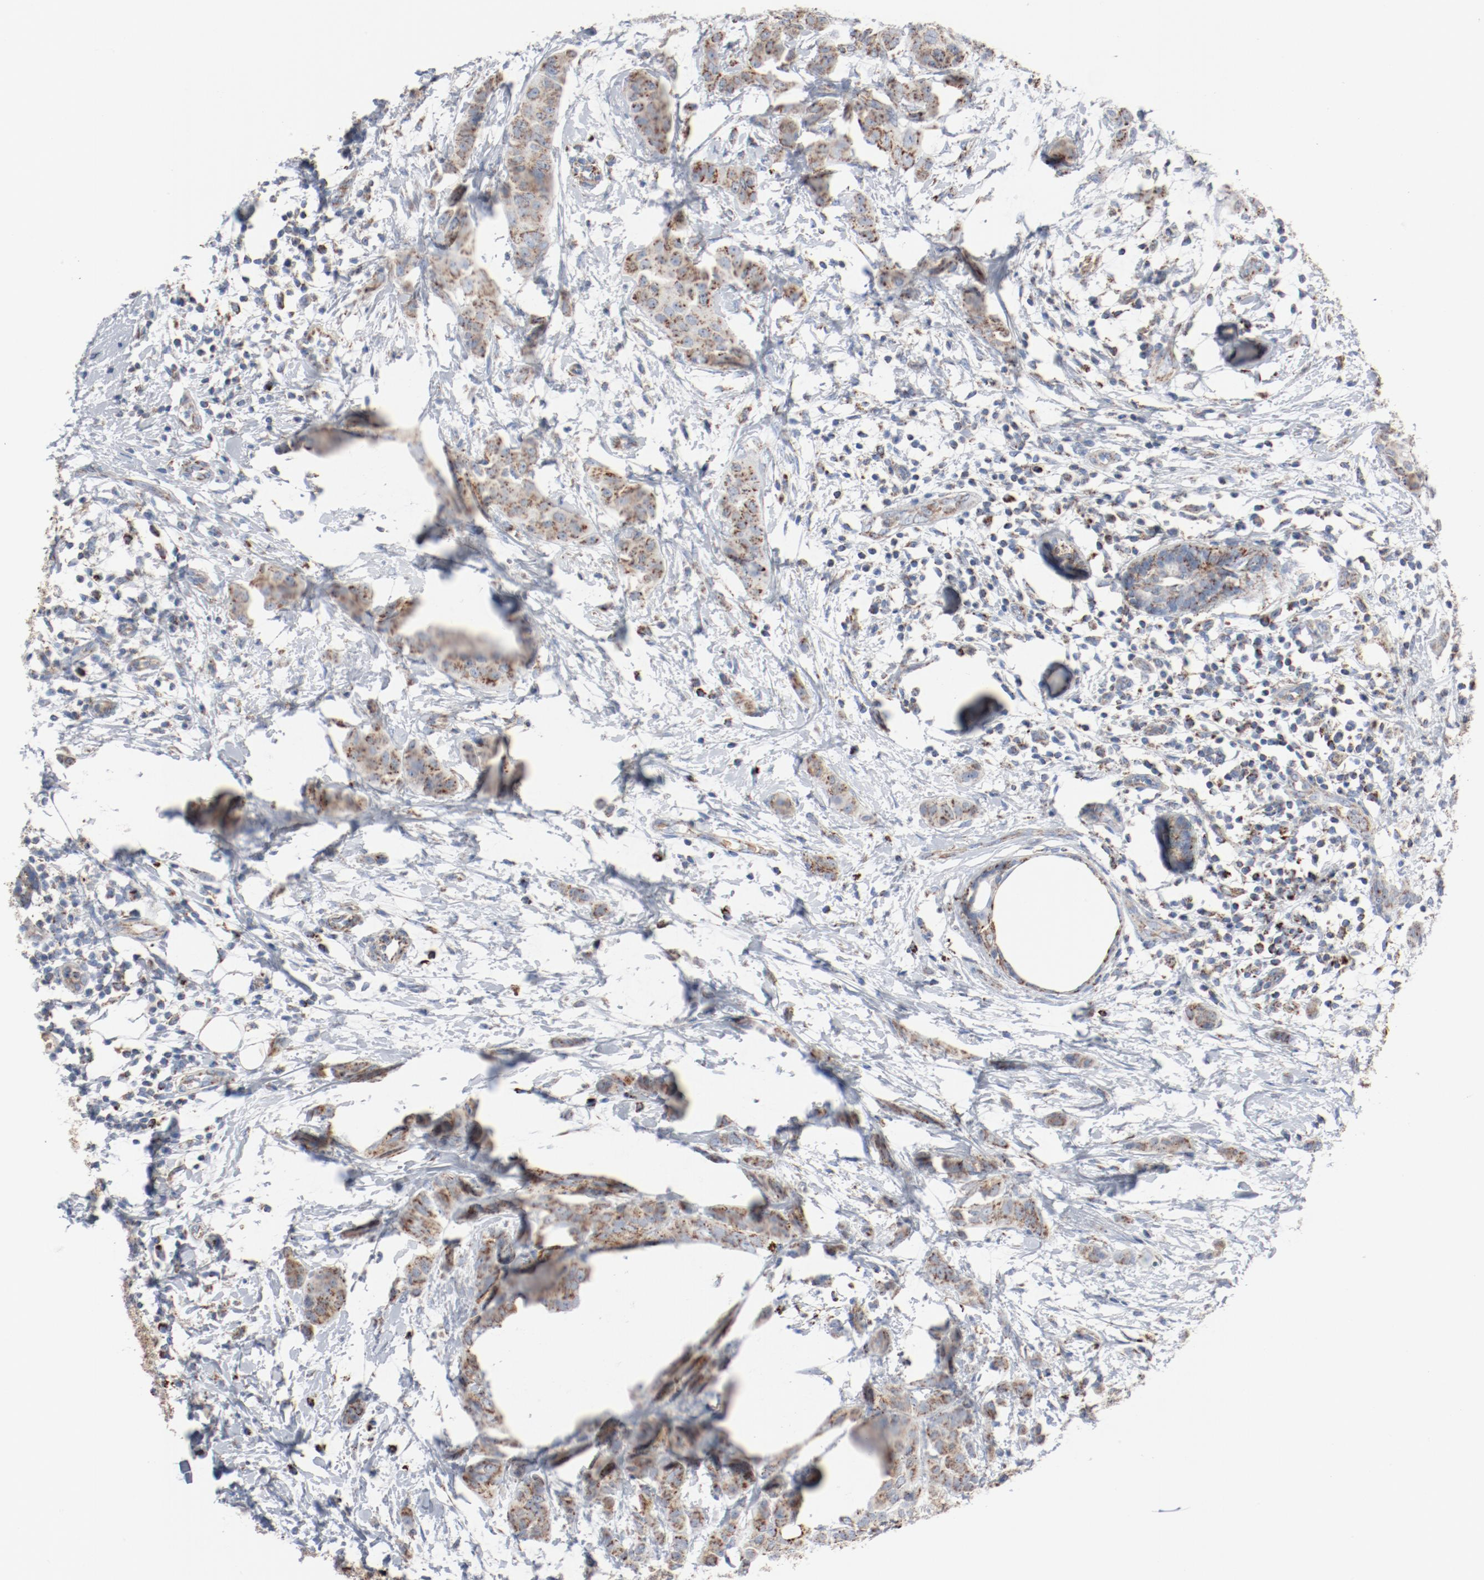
{"staining": {"intensity": "moderate", "quantity": ">75%", "location": "cytoplasmic/membranous"}, "tissue": "breast cancer", "cell_type": "Tumor cells", "image_type": "cancer", "snomed": [{"axis": "morphology", "description": "Duct carcinoma"}, {"axis": "topography", "description": "Breast"}], "caption": "Human breast infiltrating ductal carcinoma stained for a protein (brown) displays moderate cytoplasmic/membranous positive positivity in approximately >75% of tumor cells.", "gene": "NDUFB8", "patient": {"sex": "female", "age": 40}}